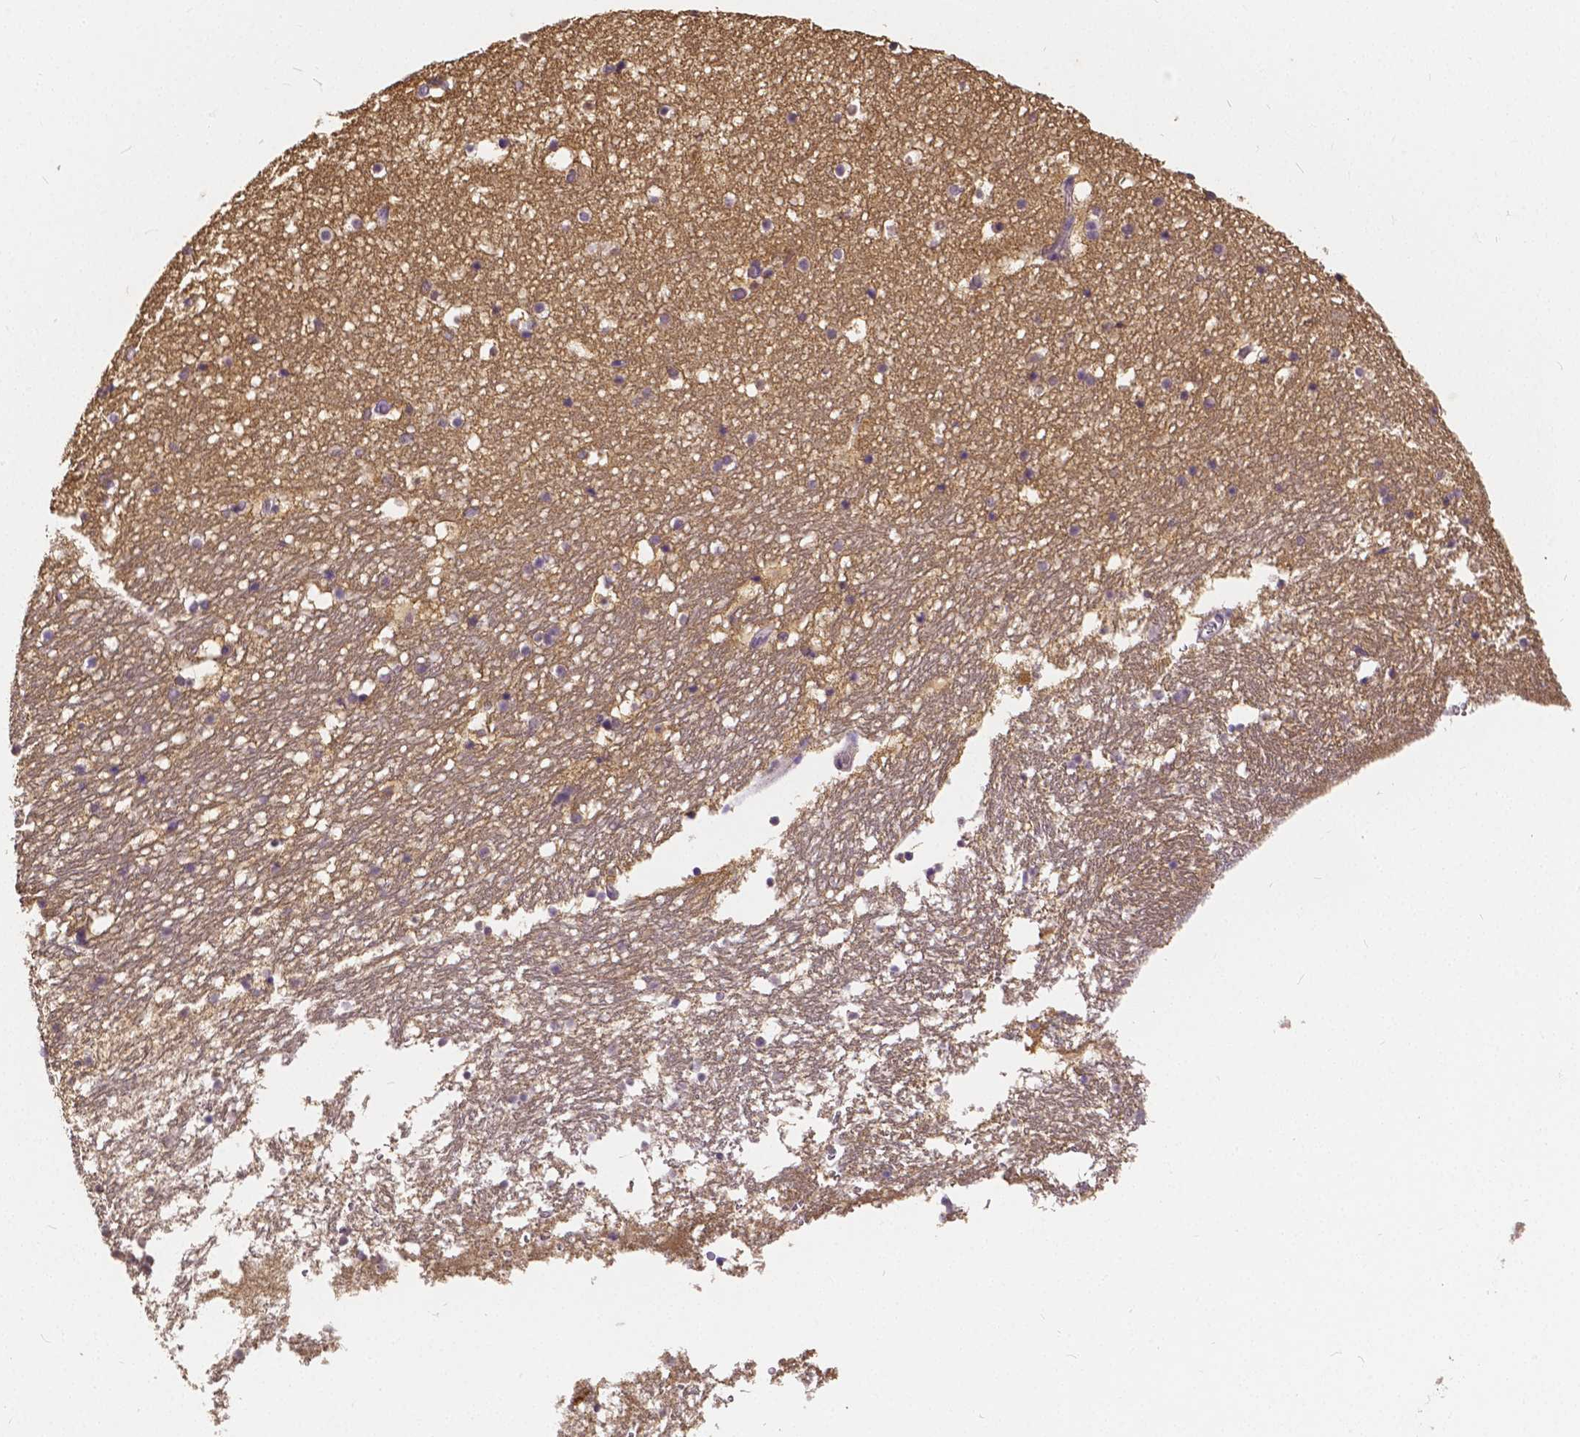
{"staining": {"intensity": "negative", "quantity": "none", "location": "none"}, "tissue": "hippocampus", "cell_type": "Glial cells", "image_type": "normal", "snomed": [{"axis": "morphology", "description": "Normal tissue, NOS"}, {"axis": "topography", "description": "Hippocampus"}], "caption": "This image is of normal hippocampus stained with IHC to label a protein in brown with the nuclei are counter-stained blue. There is no staining in glial cells. (Stains: DAB (3,3'-diaminobenzidine) immunohistochemistry (IHC) with hematoxylin counter stain, Microscopy: brightfield microscopy at high magnification).", "gene": "CTNNA2", "patient": {"sex": "male", "age": 26}}